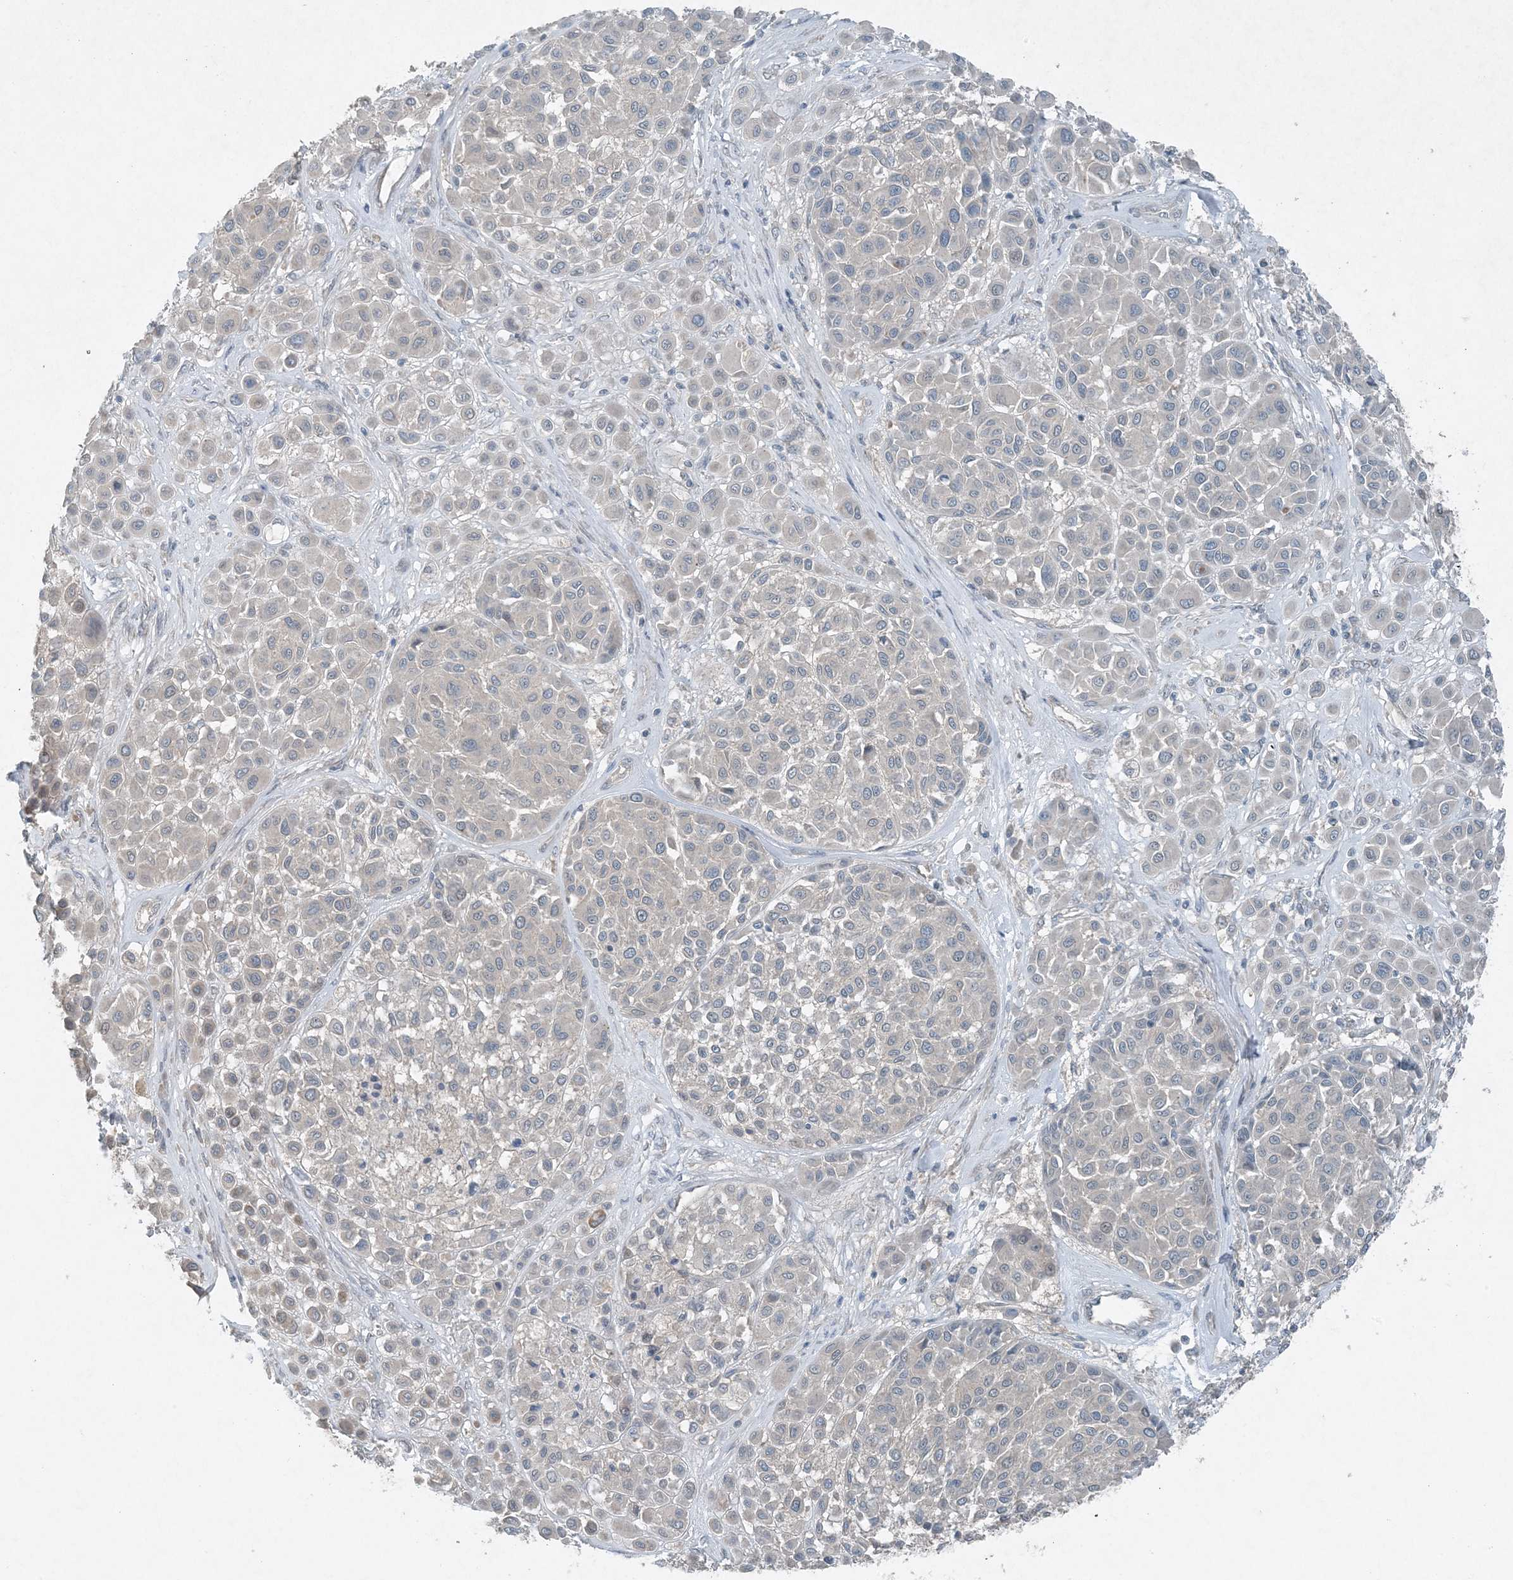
{"staining": {"intensity": "negative", "quantity": "none", "location": "none"}, "tissue": "melanoma", "cell_type": "Tumor cells", "image_type": "cancer", "snomed": [{"axis": "morphology", "description": "Malignant melanoma, Metastatic site"}, {"axis": "topography", "description": "Soft tissue"}], "caption": "The micrograph exhibits no significant expression in tumor cells of malignant melanoma (metastatic site).", "gene": "MITD1", "patient": {"sex": "male", "age": 41}}